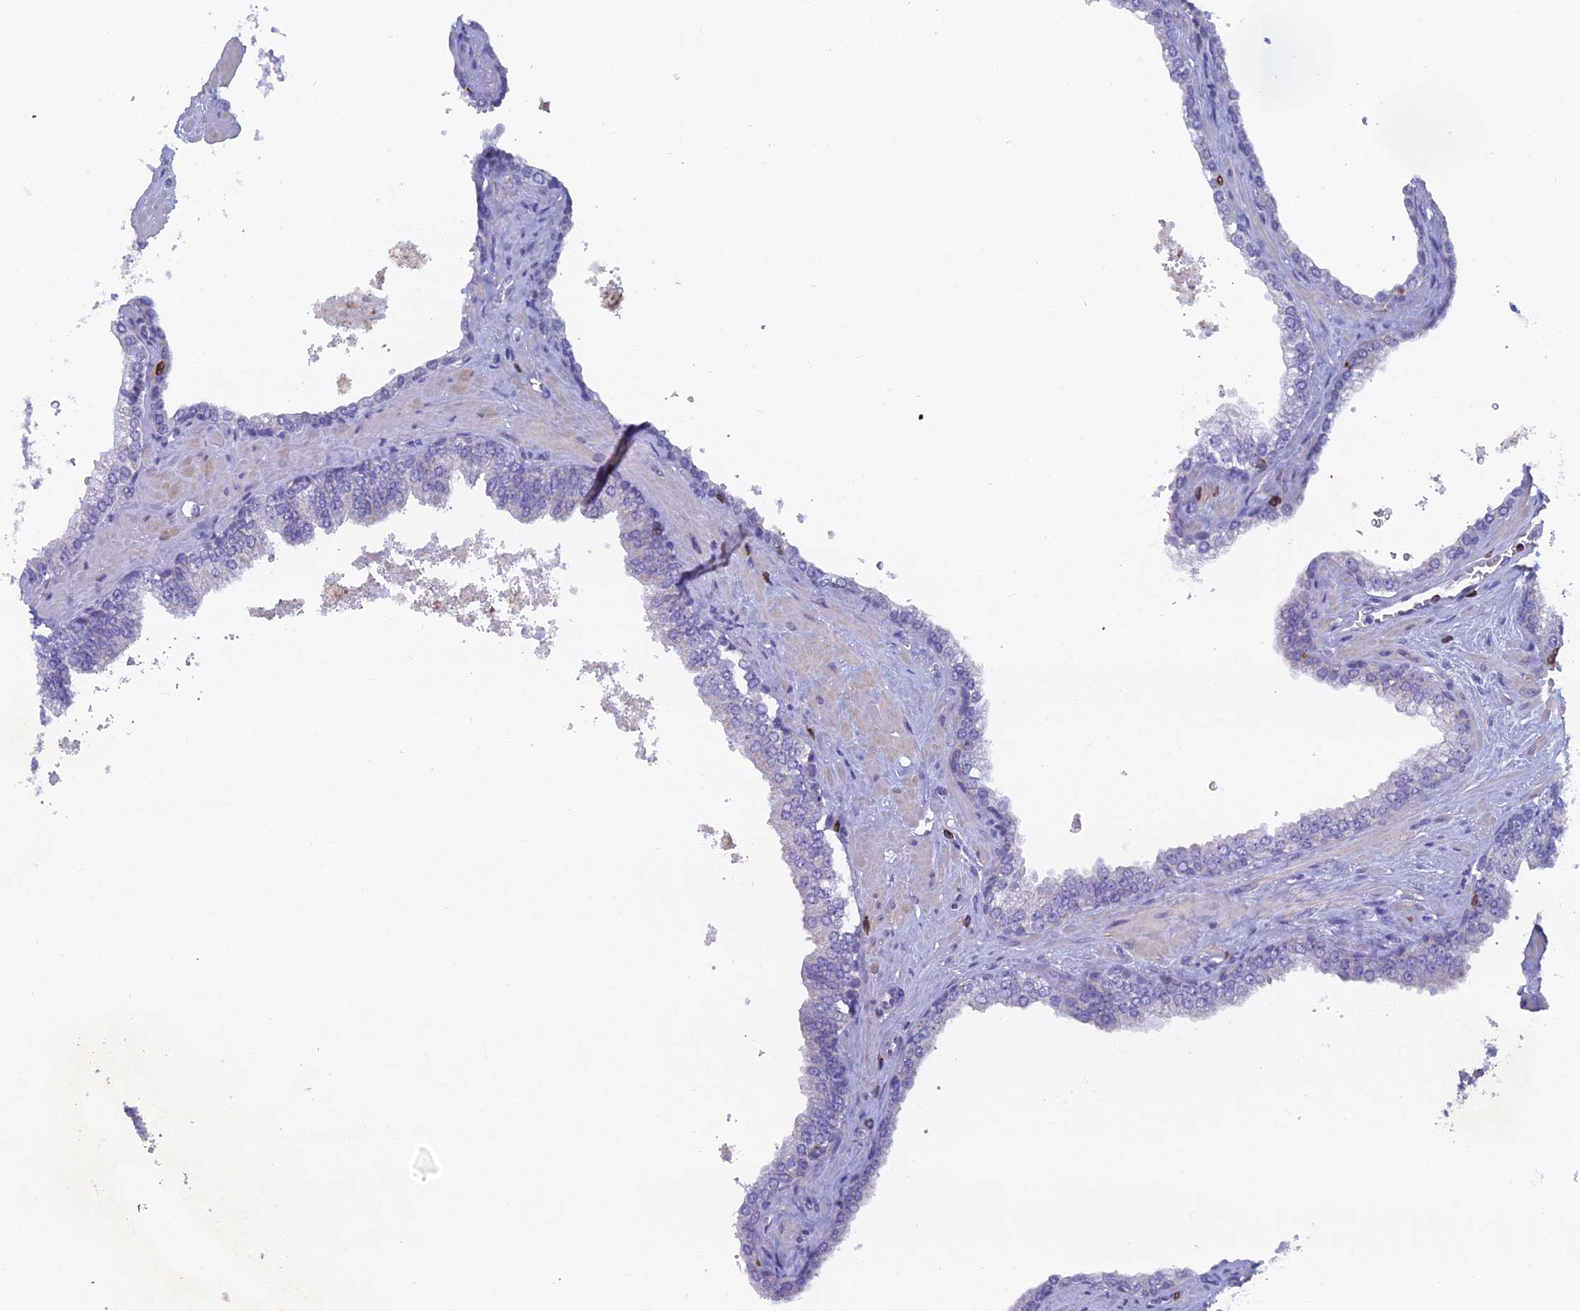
{"staining": {"intensity": "negative", "quantity": "none", "location": "none"}, "tissue": "prostate", "cell_type": "Glandular cells", "image_type": "normal", "snomed": [{"axis": "morphology", "description": "Normal tissue, NOS"}, {"axis": "topography", "description": "Prostate"}], "caption": "The histopathology image exhibits no significant expression in glandular cells of prostate.", "gene": "ABI3BP", "patient": {"sex": "male", "age": 60}}